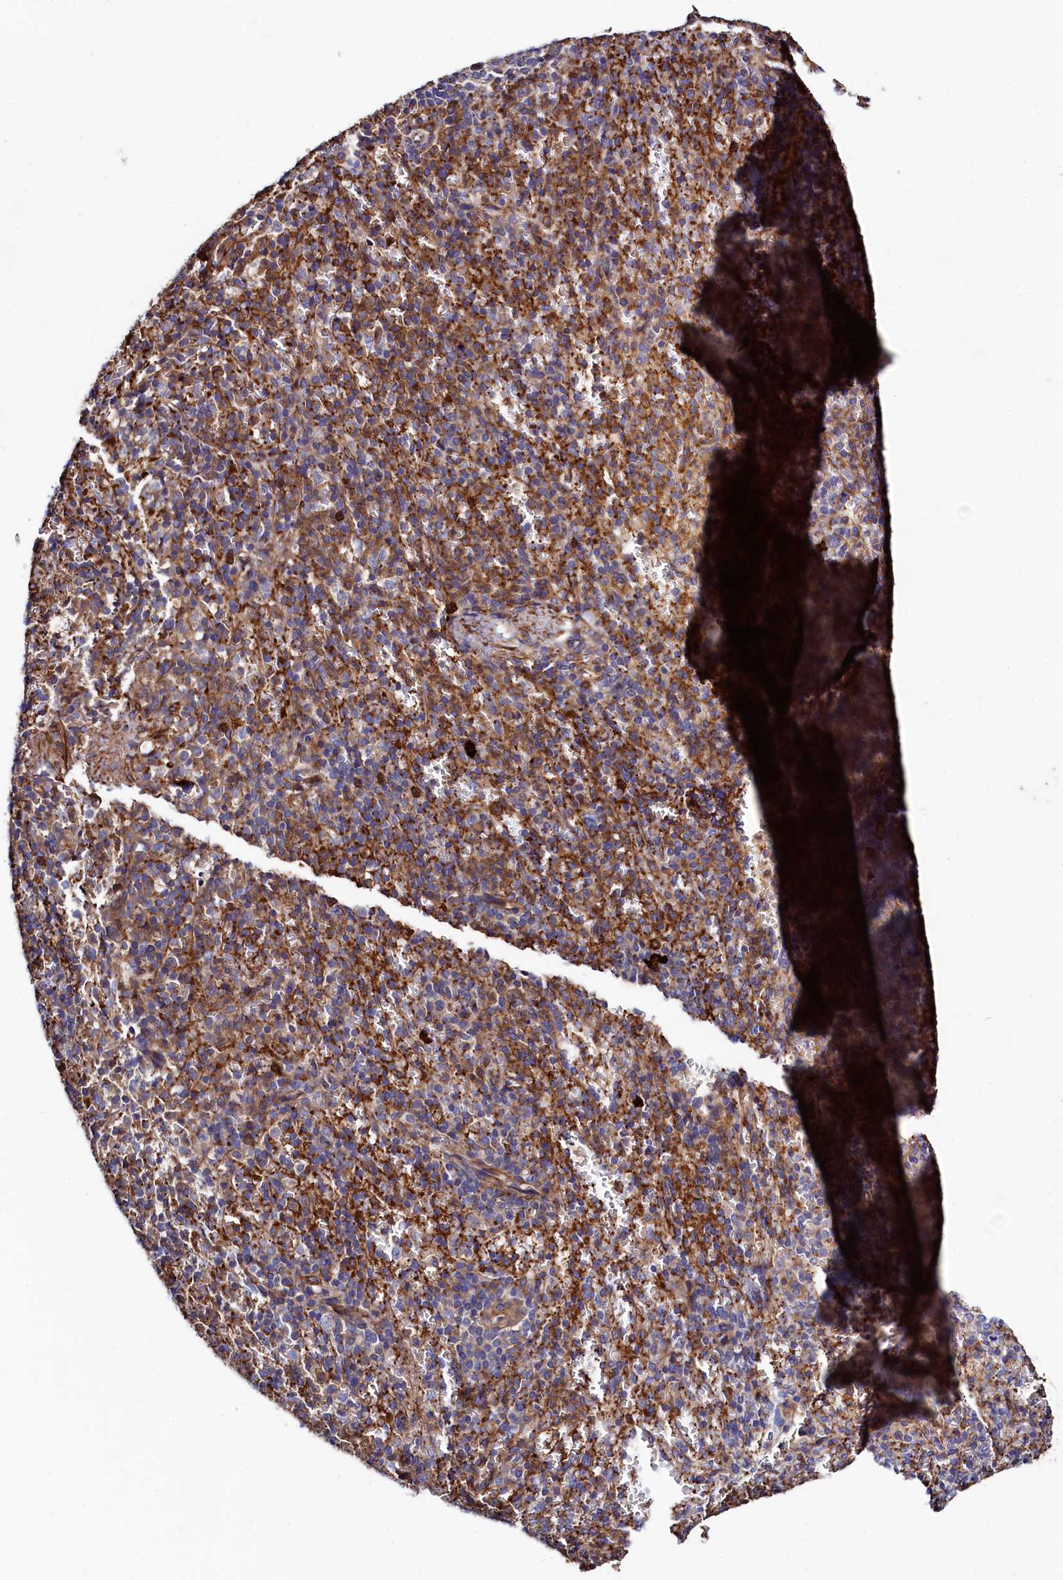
{"staining": {"intensity": "moderate", "quantity": "<25%", "location": "cytoplasmic/membranous"}, "tissue": "spleen", "cell_type": "Cells in red pulp", "image_type": "normal", "snomed": [{"axis": "morphology", "description": "Normal tissue, NOS"}, {"axis": "topography", "description": "Spleen"}], "caption": "Immunohistochemical staining of unremarkable human spleen reveals <25% levels of moderate cytoplasmic/membranous protein staining in about <25% of cells in red pulp.", "gene": "STAMBPL1", "patient": {"sex": "female", "age": 74}}